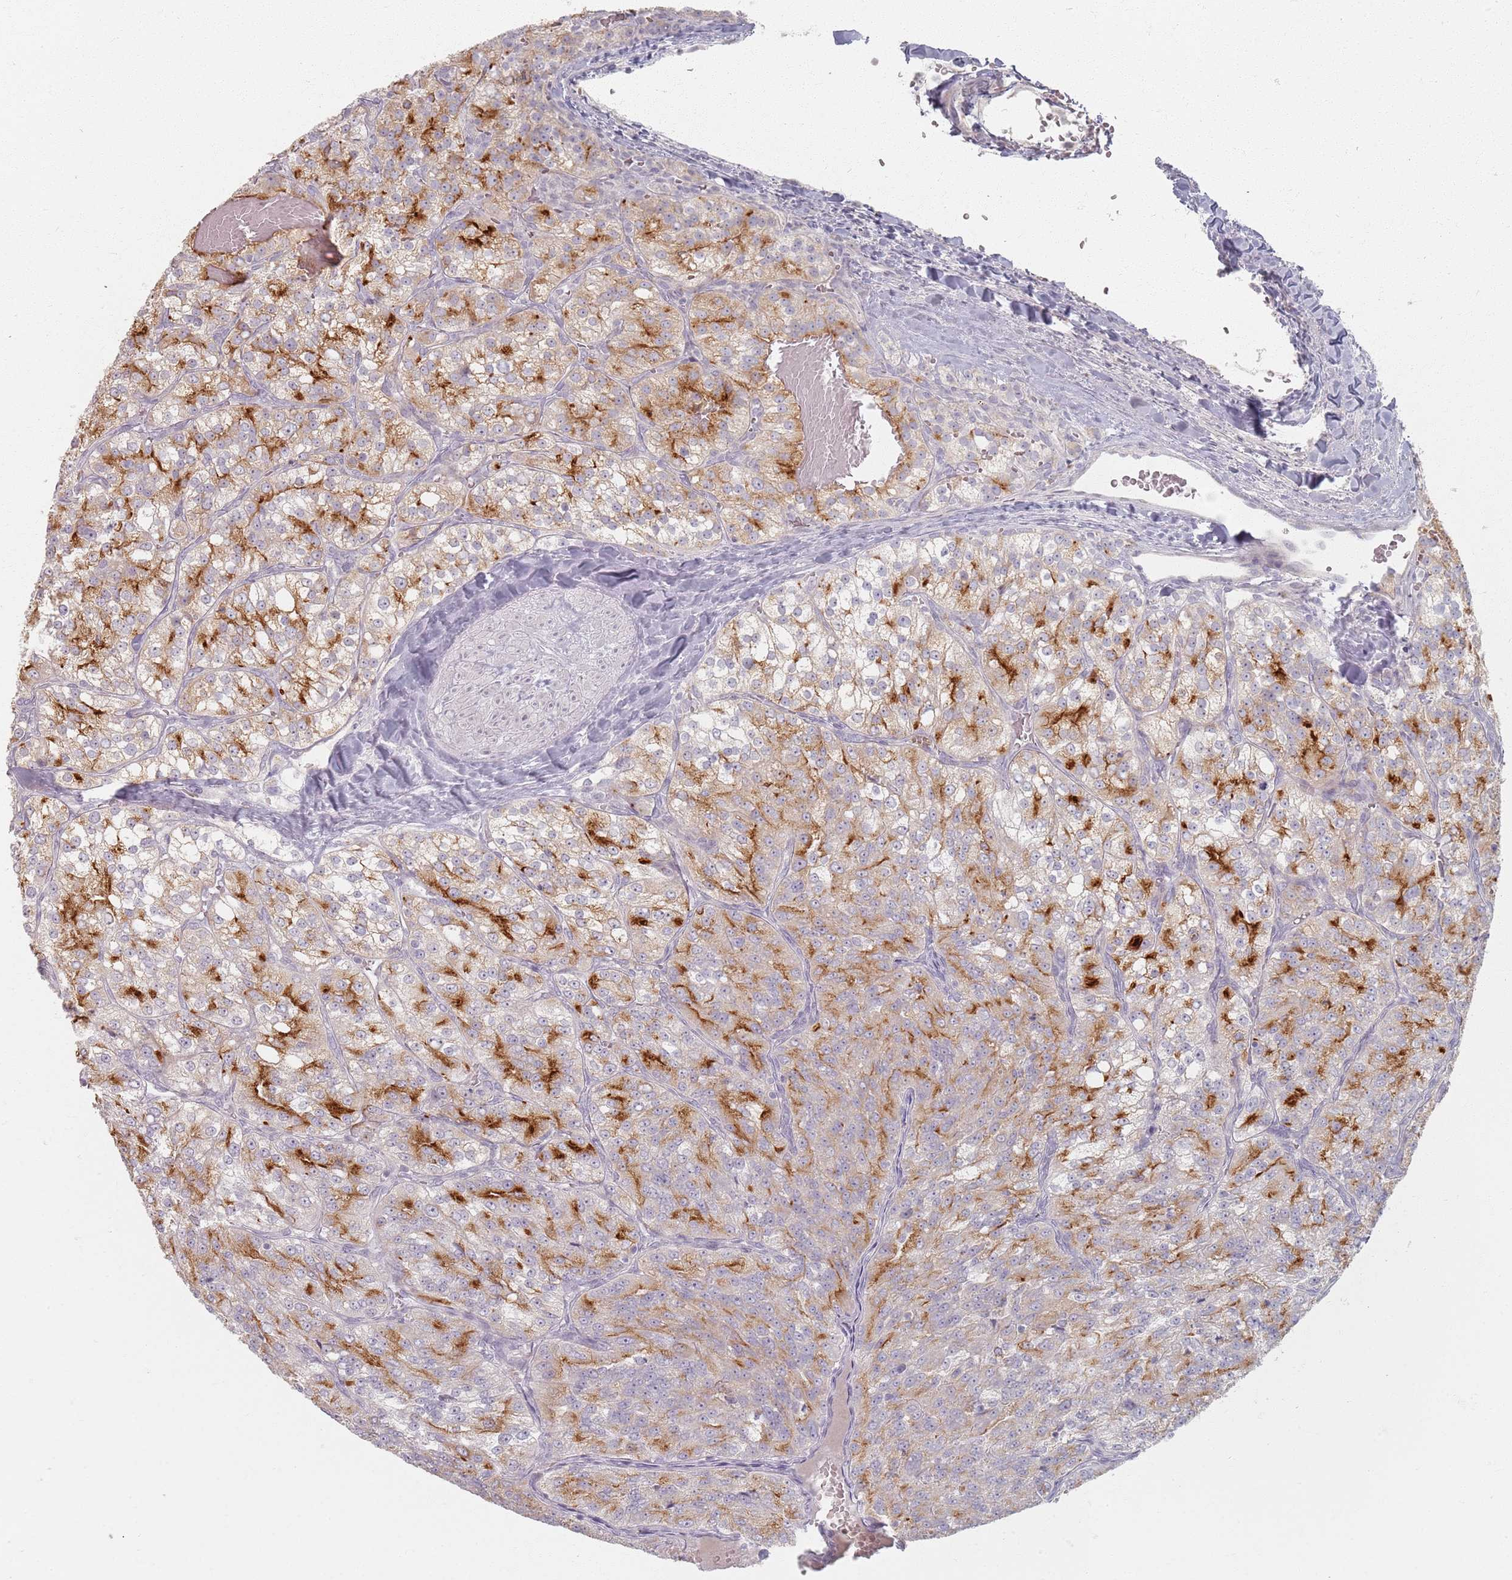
{"staining": {"intensity": "strong", "quantity": "25%-75%", "location": "cytoplasmic/membranous"}, "tissue": "renal cancer", "cell_type": "Tumor cells", "image_type": "cancer", "snomed": [{"axis": "morphology", "description": "Adenocarcinoma, NOS"}, {"axis": "topography", "description": "Kidney"}], "caption": "Adenocarcinoma (renal) stained with a protein marker reveals strong staining in tumor cells.", "gene": "PKD2L2", "patient": {"sex": "female", "age": 63}}